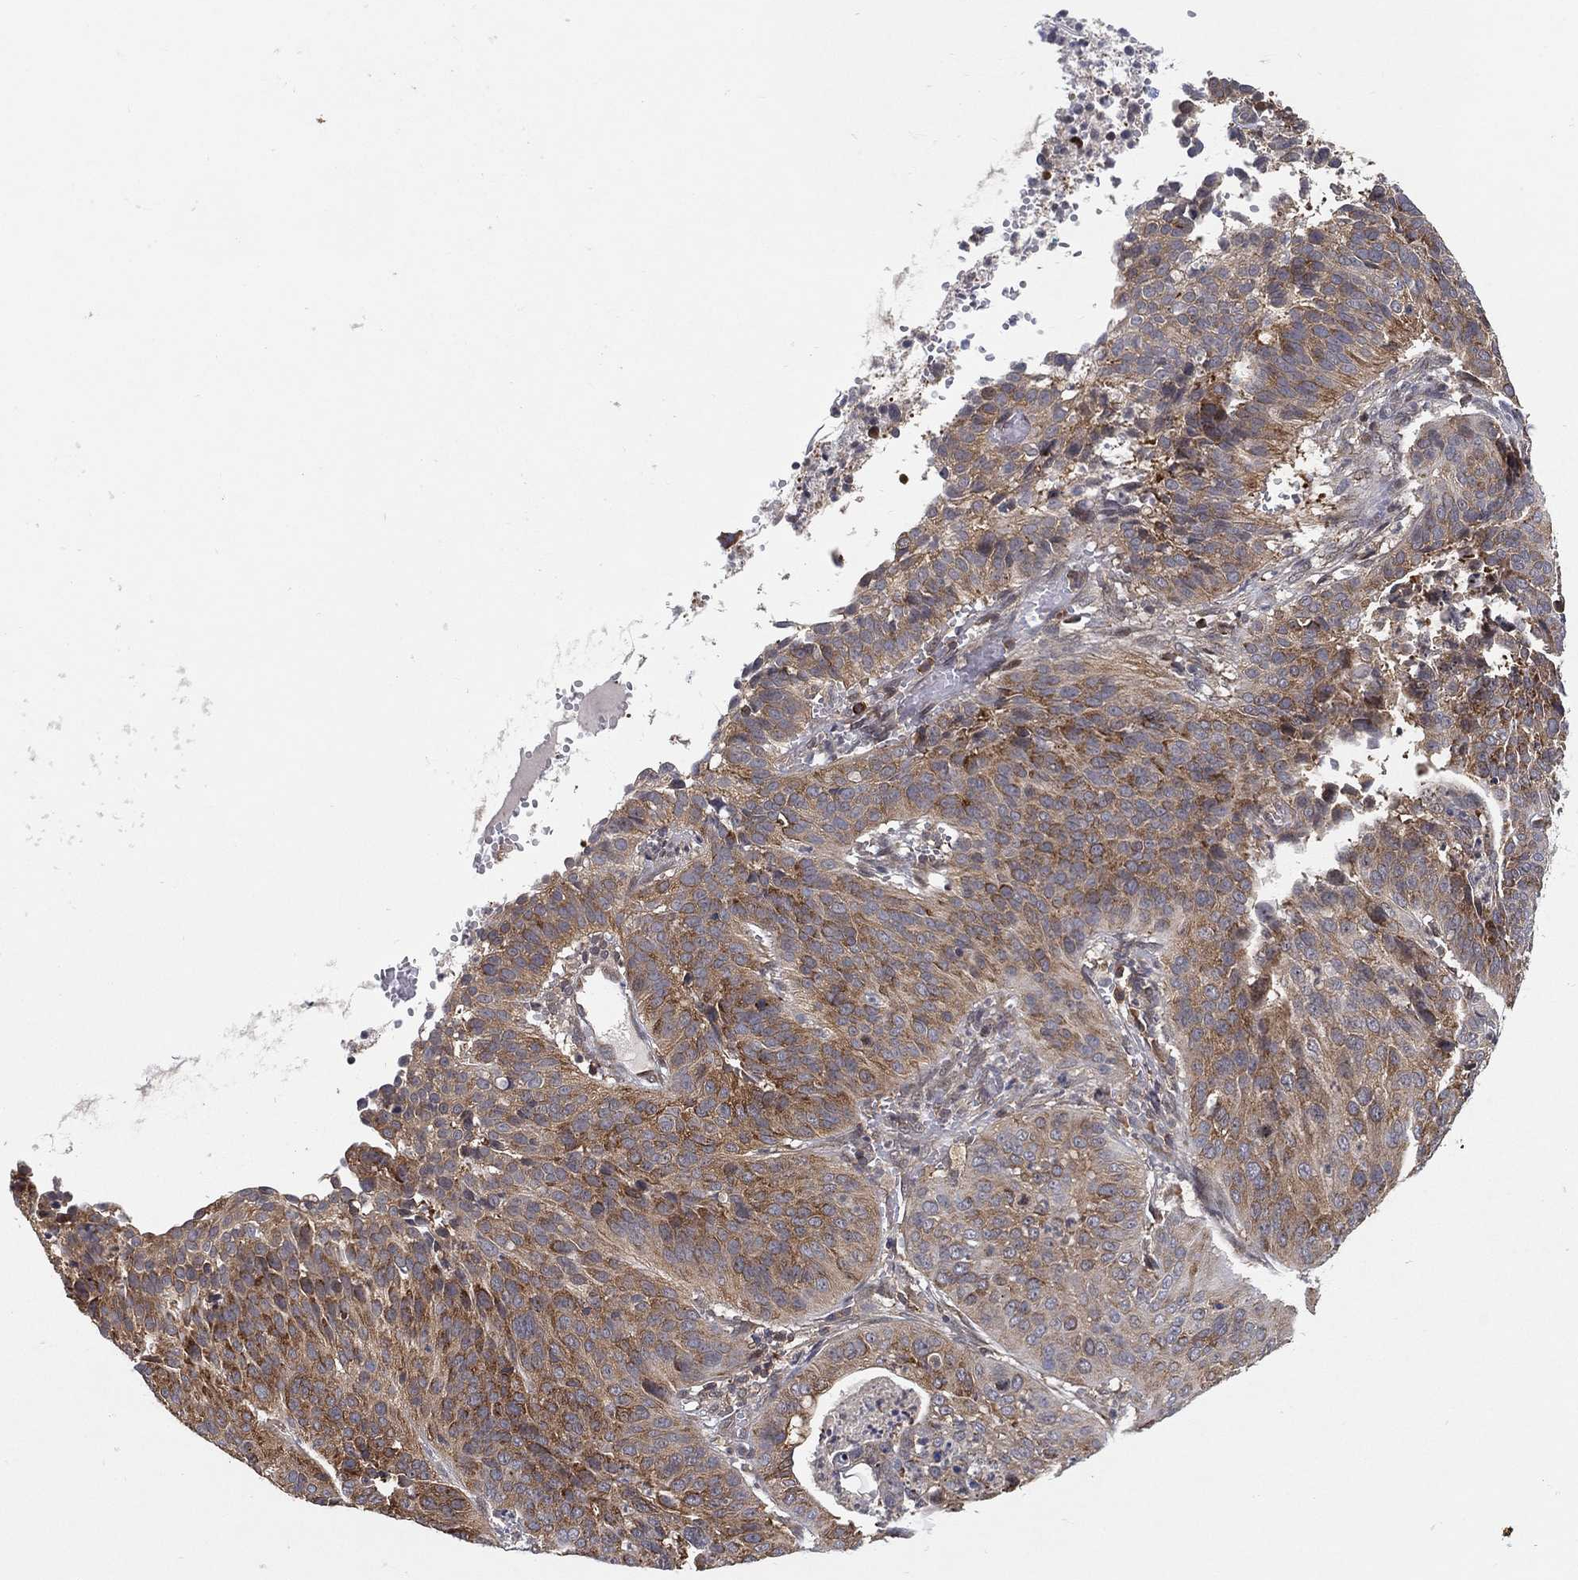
{"staining": {"intensity": "moderate", "quantity": "25%-75%", "location": "cytoplasmic/membranous"}, "tissue": "cervical cancer", "cell_type": "Tumor cells", "image_type": "cancer", "snomed": [{"axis": "morphology", "description": "Normal tissue, NOS"}, {"axis": "morphology", "description": "Squamous cell carcinoma, NOS"}, {"axis": "topography", "description": "Cervix"}], "caption": "Immunohistochemistry (DAB (3,3'-diaminobenzidine)) staining of squamous cell carcinoma (cervical) reveals moderate cytoplasmic/membranous protein expression in about 25%-75% of tumor cells.", "gene": "TMTC4", "patient": {"sex": "female", "age": 39}}